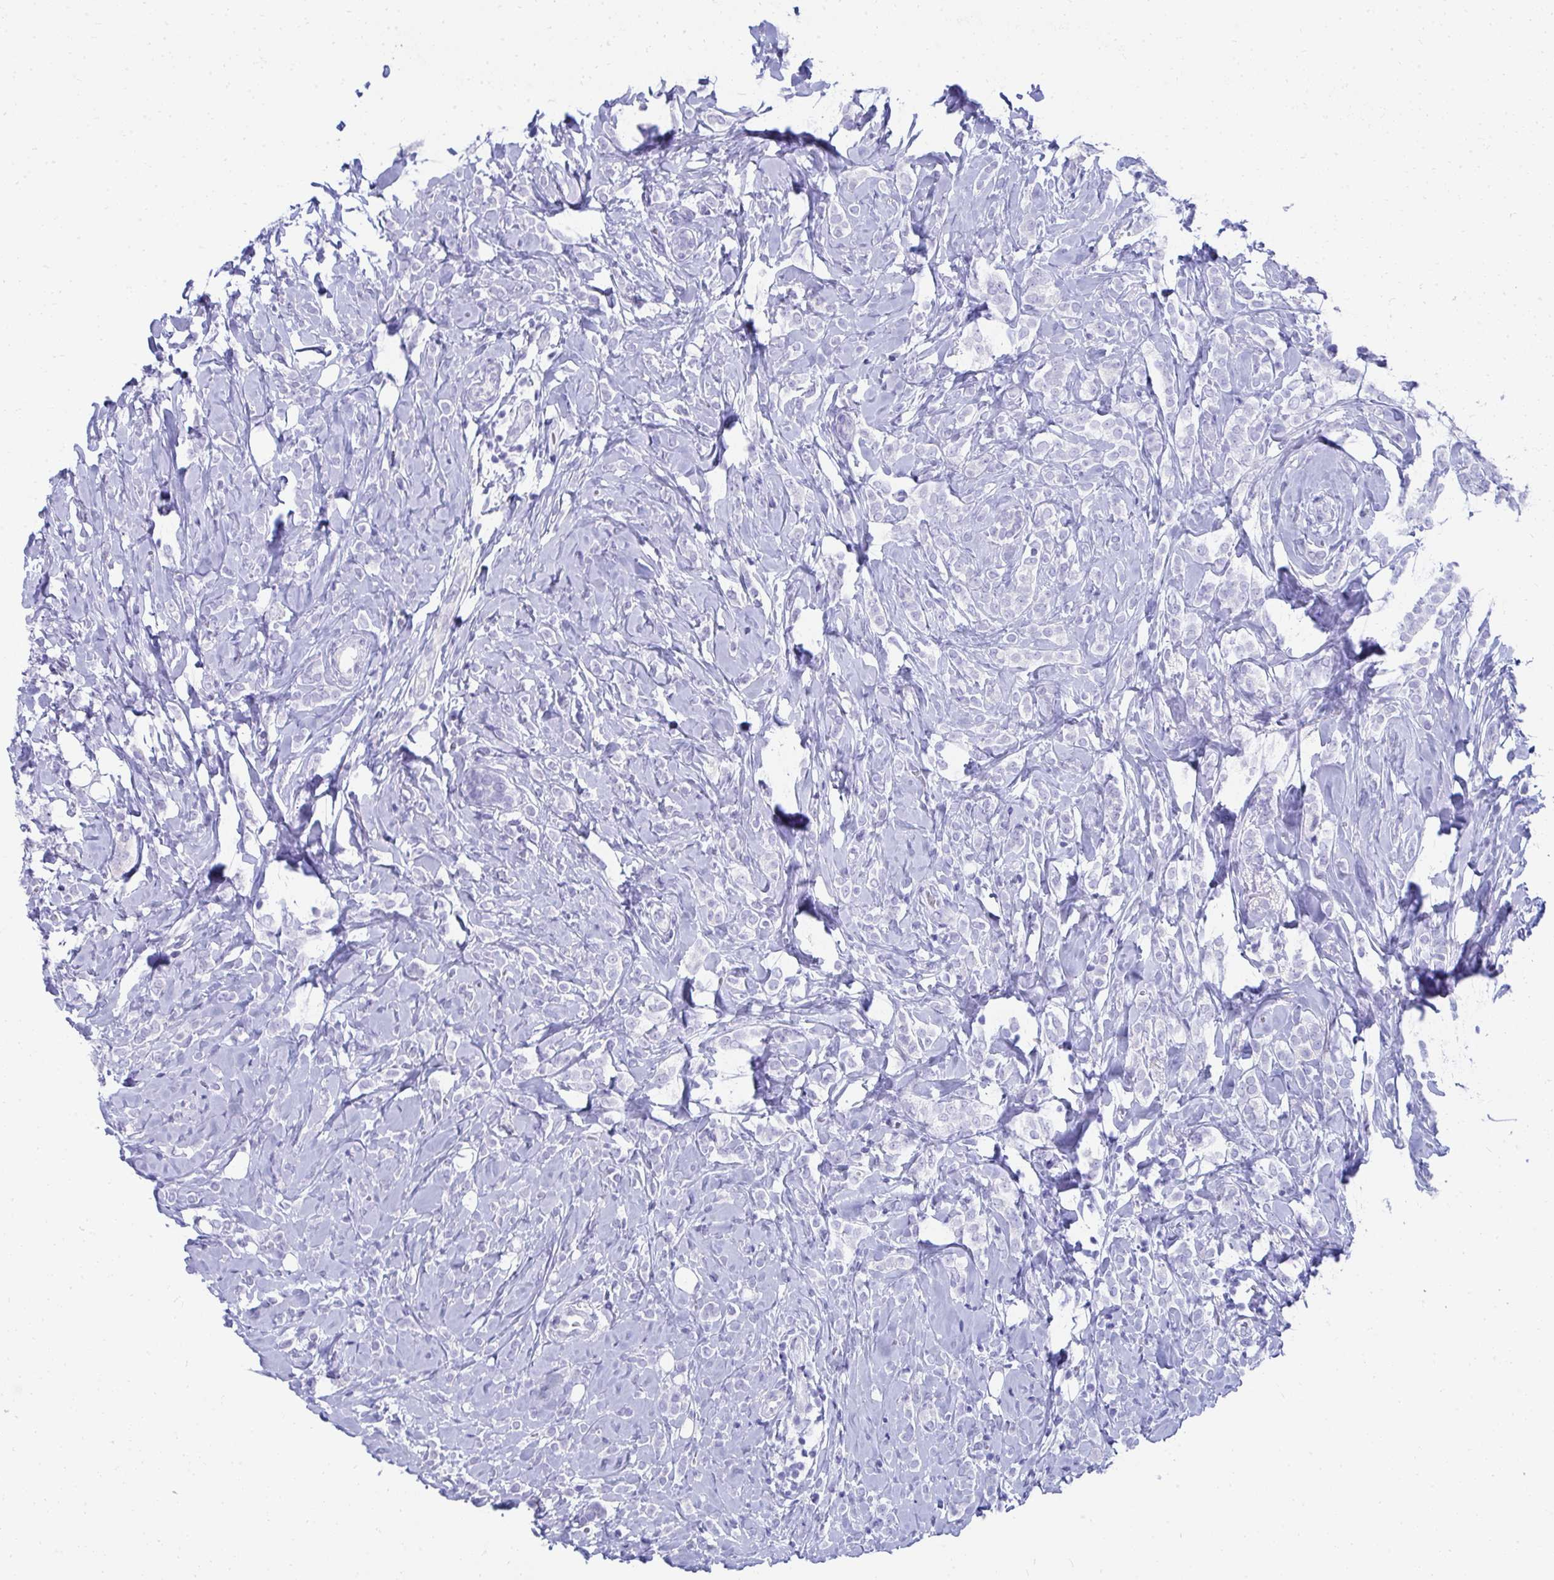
{"staining": {"intensity": "negative", "quantity": "none", "location": "none"}, "tissue": "breast cancer", "cell_type": "Tumor cells", "image_type": "cancer", "snomed": [{"axis": "morphology", "description": "Lobular carcinoma"}, {"axis": "topography", "description": "Breast"}], "caption": "There is no significant expression in tumor cells of breast cancer (lobular carcinoma).", "gene": "SEC14L3", "patient": {"sex": "female", "age": 49}}